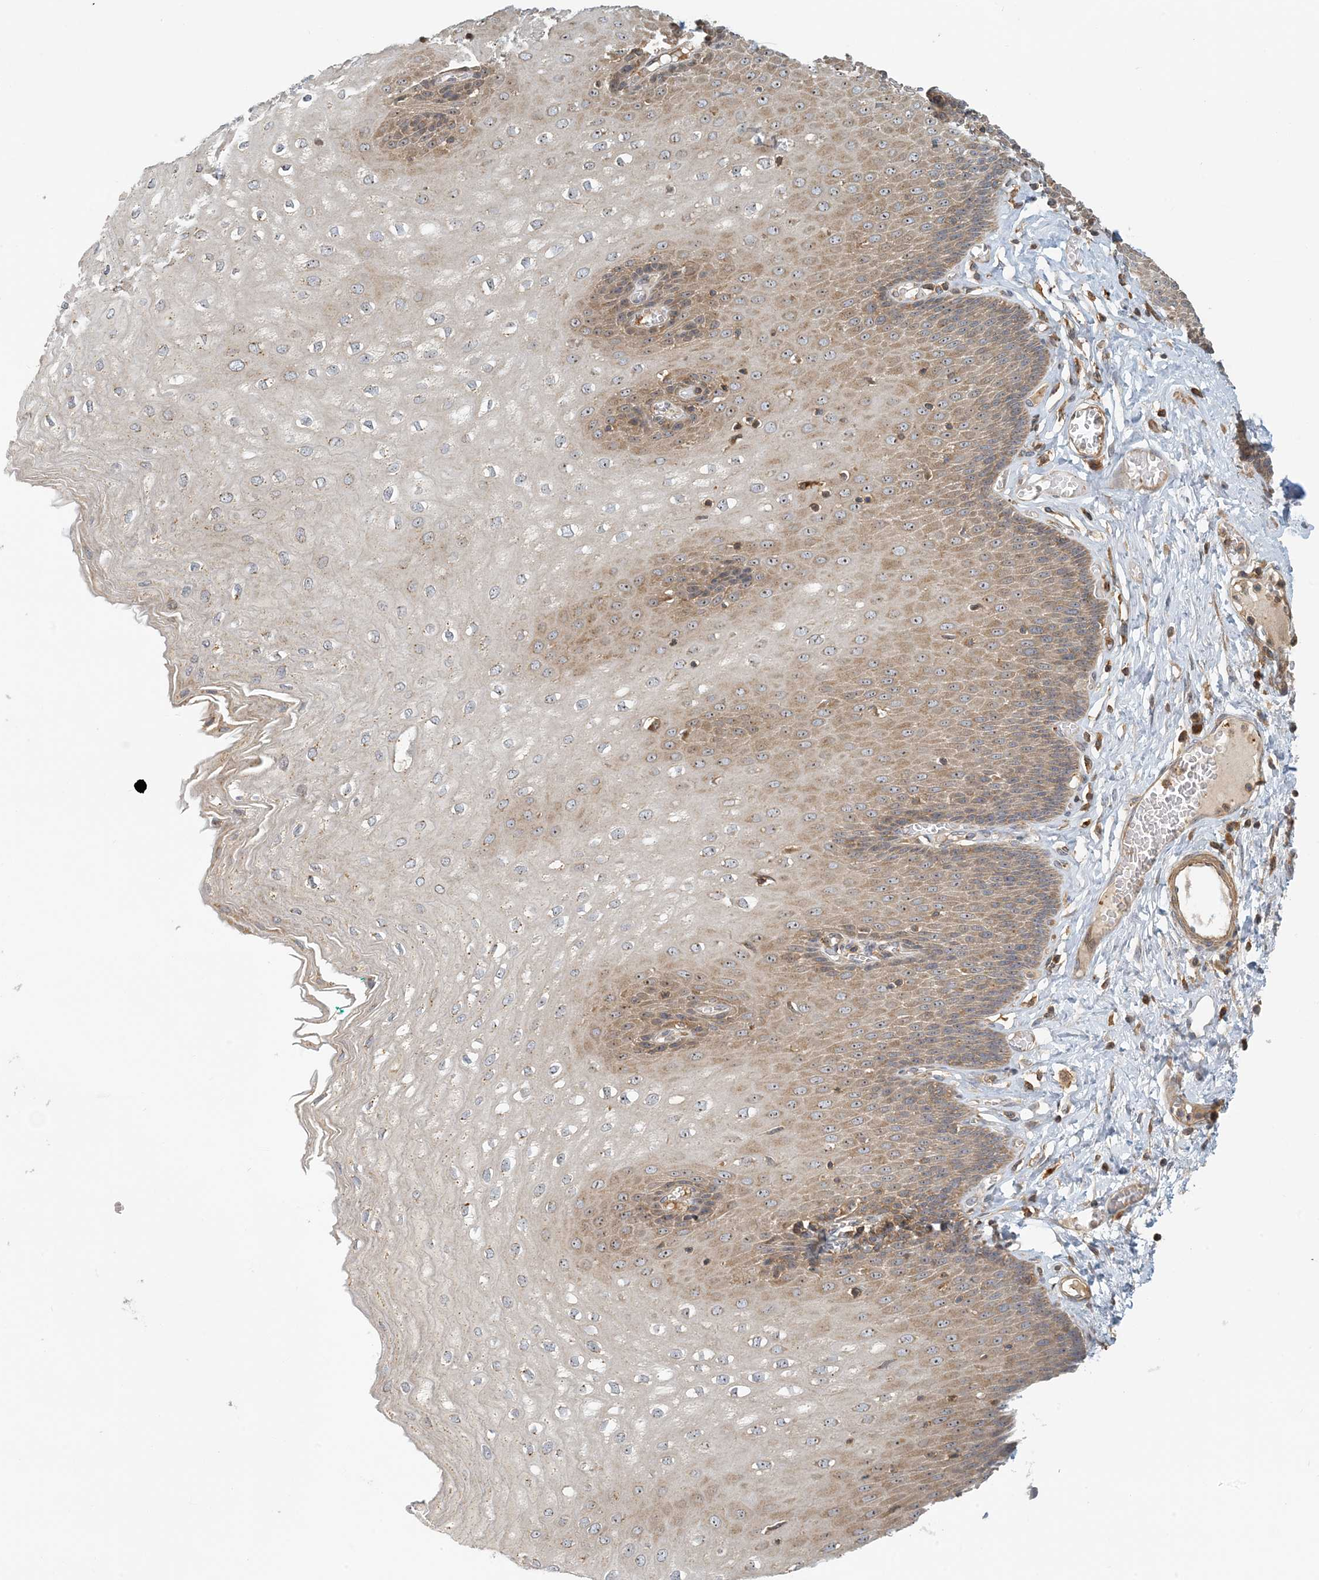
{"staining": {"intensity": "moderate", "quantity": ">75%", "location": "cytoplasmic/membranous,nuclear"}, "tissue": "esophagus", "cell_type": "Squamous epithelial cells", "image_type": "normal", "snomed": [{"axis": "morphology", "description": "Normal tissue, NOS"}, {"axis": "topography", "description": "Esophagus"}], "caption": "The image reveals staining of unremarkable esophagus, revealing moderate cytoplasmic/membranous,nuclear protein expression (brown color) within squamous epithelial cells. (brown staining indicates protein expression, while blue staining denotes nuclei).", "gene": "COLEC11", "patient": {"sex": "male", "age": 60}}